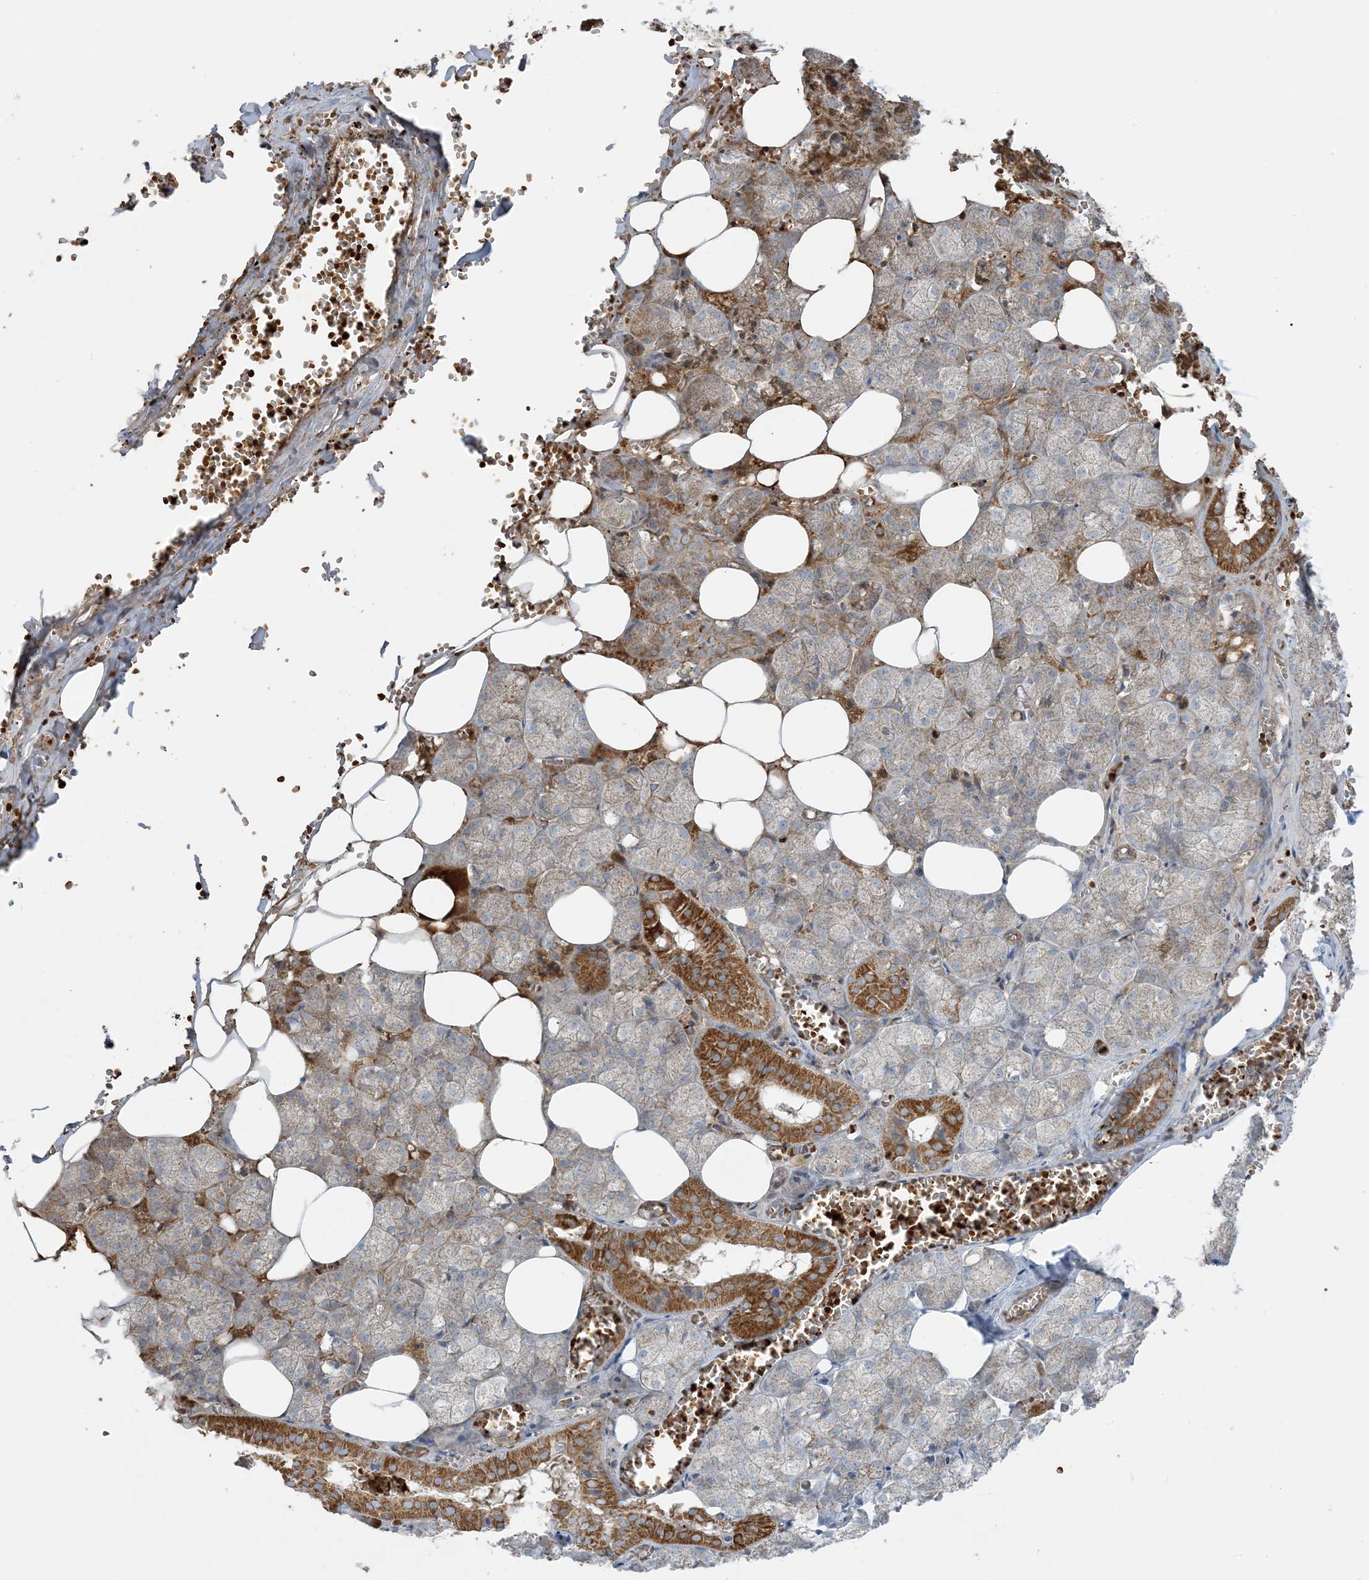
{"staining": {"intensity": "moderate", "quantity": "25%-75%", "location": "cytoplasmic/membranous"}, "tissue": "salivary gland", "cell_type": "Glandular cells", "image_type": "normal", "snomed": [{"axis": "morphology", "description": "Normal tissue, NOS"}, {"axis": "topography", "description": "Salivary gland"}], "caption": "Immunohistochemistry image of normal salivary gland: human salivary gland stained using immunohistochemistry (IHC) exhibits medium levels of moderate protein expression localized specifically in the cytoplasmic/membranous of glandular cells, appearing as a cytoplasmic/membranous brown color.", "gene": "PIK3R4", "patient": {"sex": "male", "age": 62}}